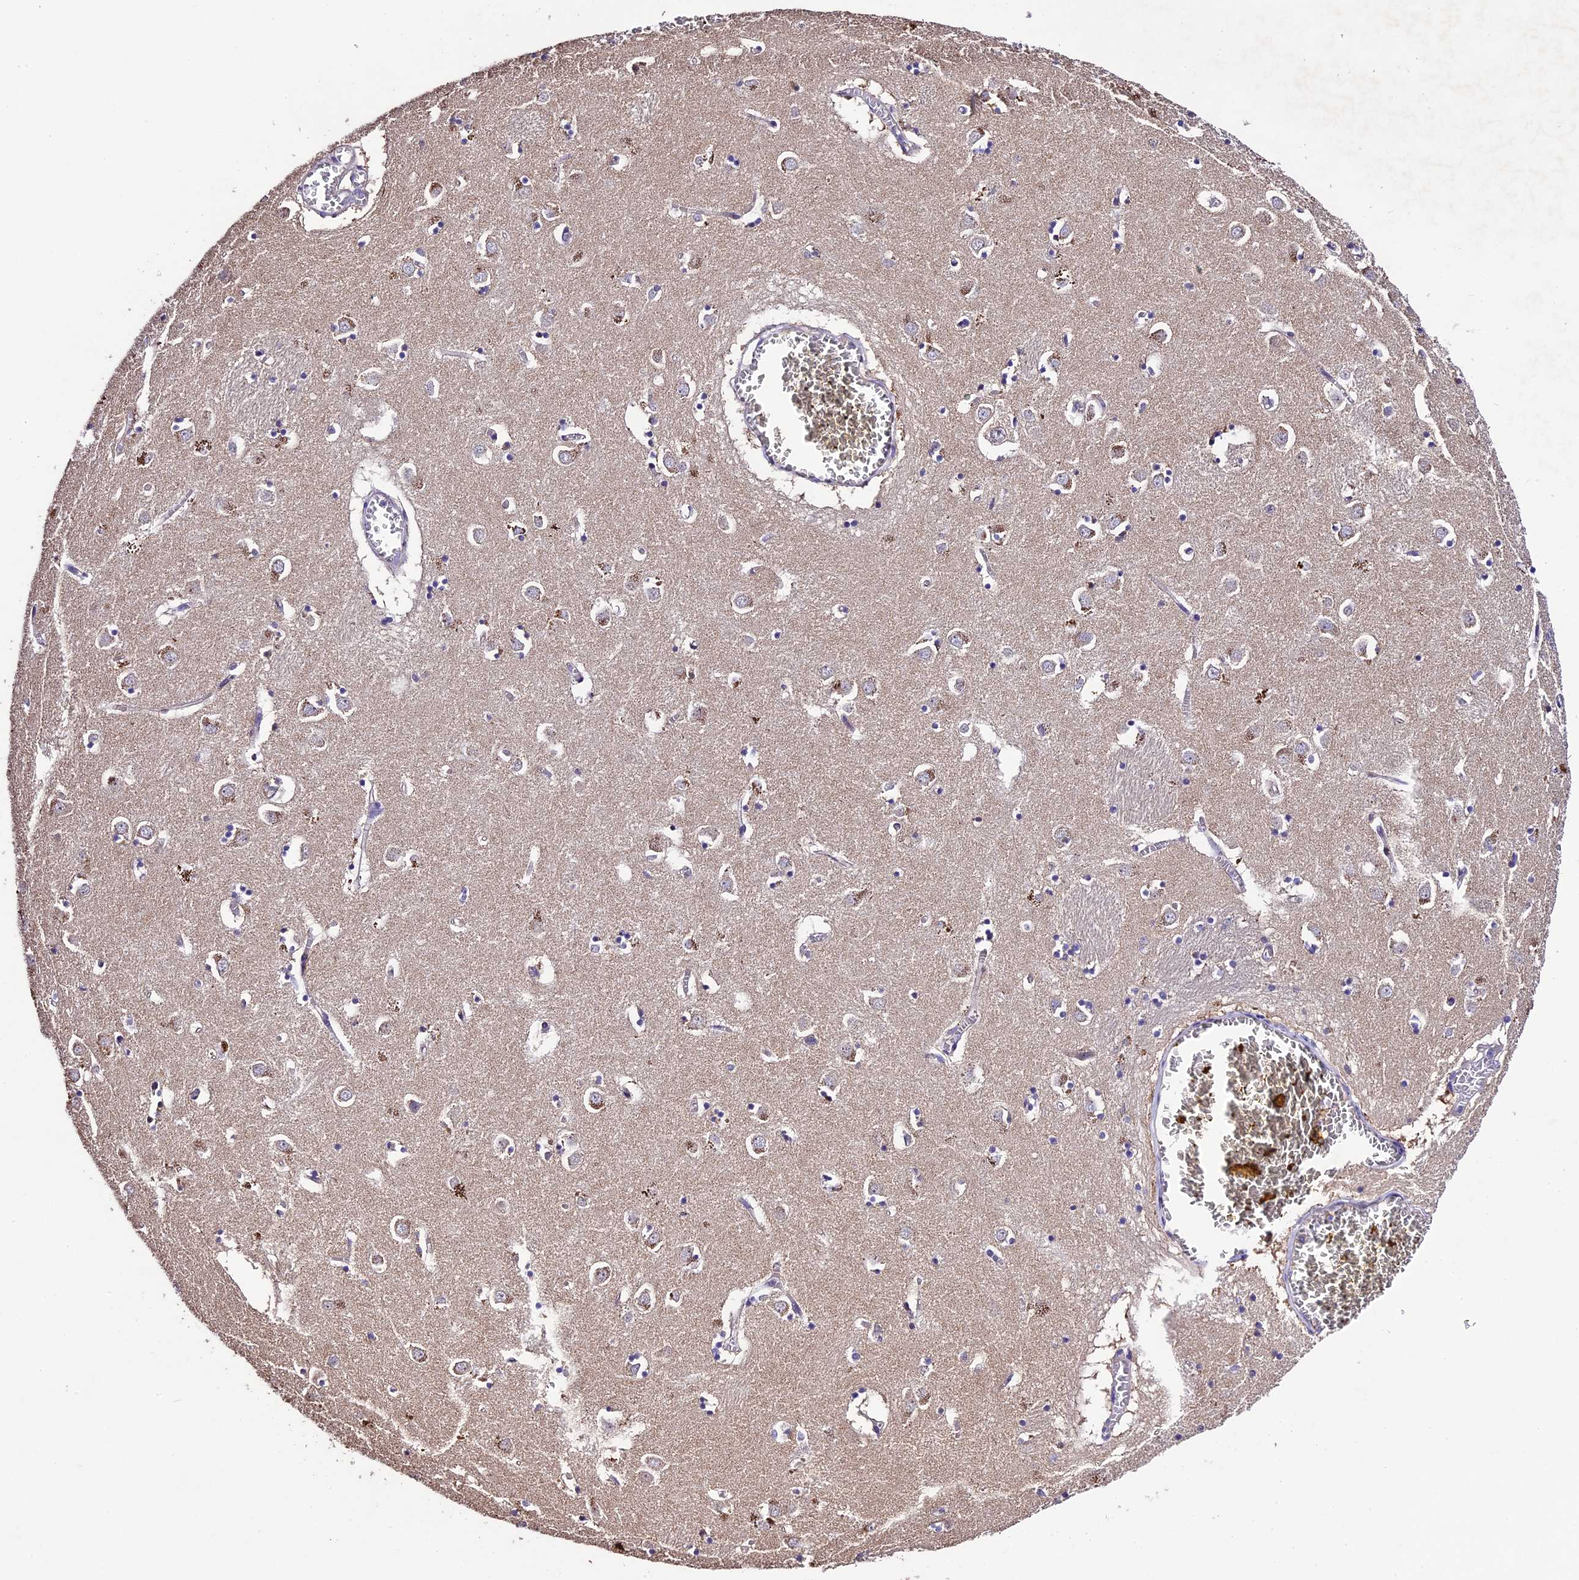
{"staining": {"intensity": "negative", "quantity": "none", "location": "none"}, "tissue": "caudate", "cell_type": "Glial cells", "image_type": "normal", "snomed": [{"axis": "morphology", "description": "Normal tissue, NOS"}, {"axis": "topography", "description": "Lateral ventricle wall"}], "caption": "An IHC photomicrograph of benign caudate is shown. There is no staining in glial cells of caudate.", "gene": "DIS3L", "patient": {"sex": "male", "age": 70}}